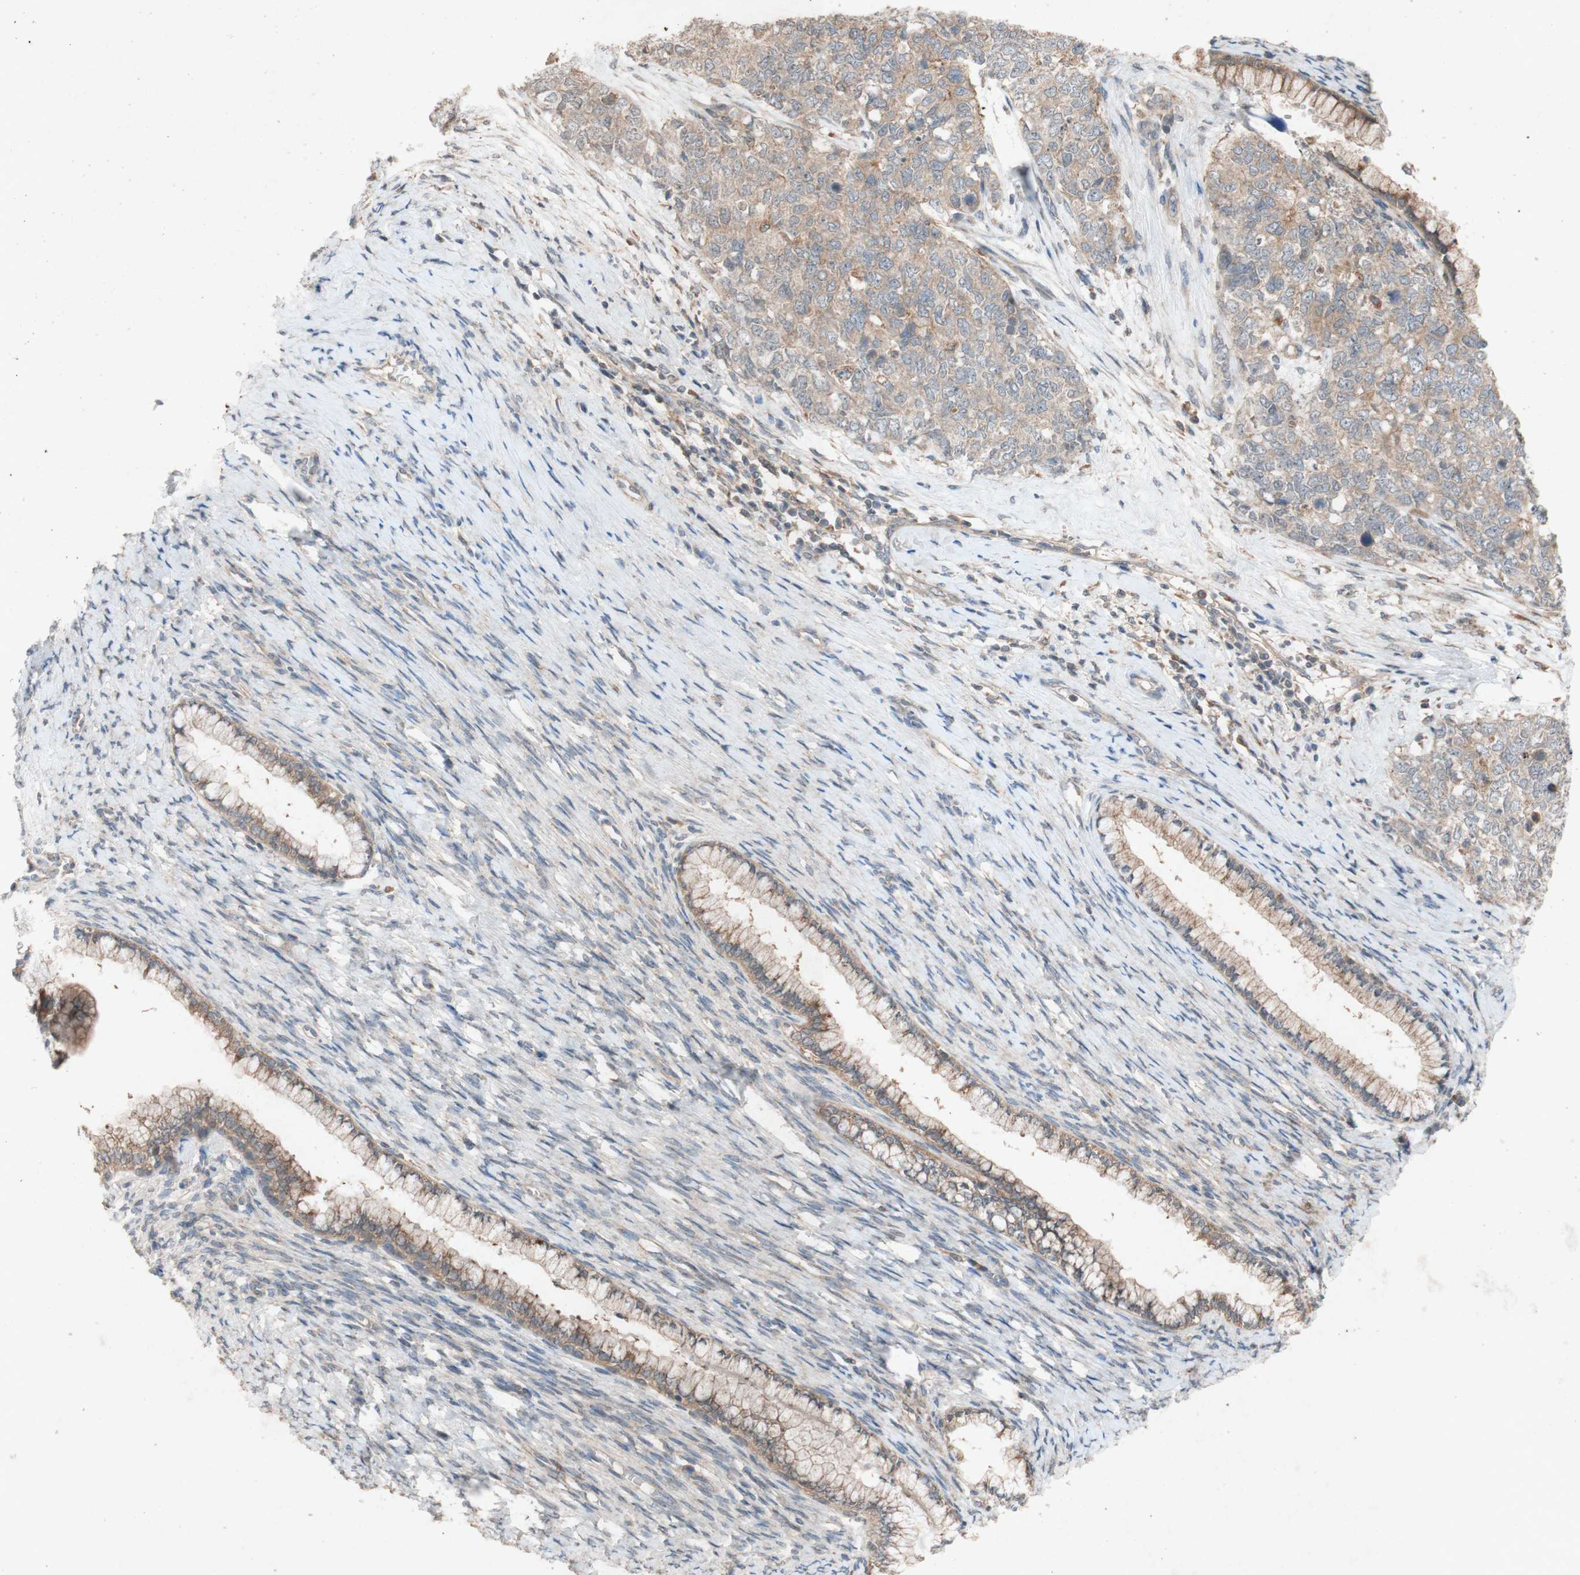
{"staining": {"intensity": "weak", "quantity": "25%-75%", "location": "cytoplasmic/membranous"}, "tissue": "cervical cancer", "cell_type": "Tumor cells", "image_type": "cancer", "snomed": [{"axis": "morphology", "description": "Squamous cell carcinoma, NOS"}, {"axis": "topography", "description": "Cervix"}], "caption": "Cervical squamous cell carcinoma stained with a protein marker exhibits weak staining in tumor cells.", "gene": "ATP6V1F", "patient": {"sex": "female", "age": 63}}